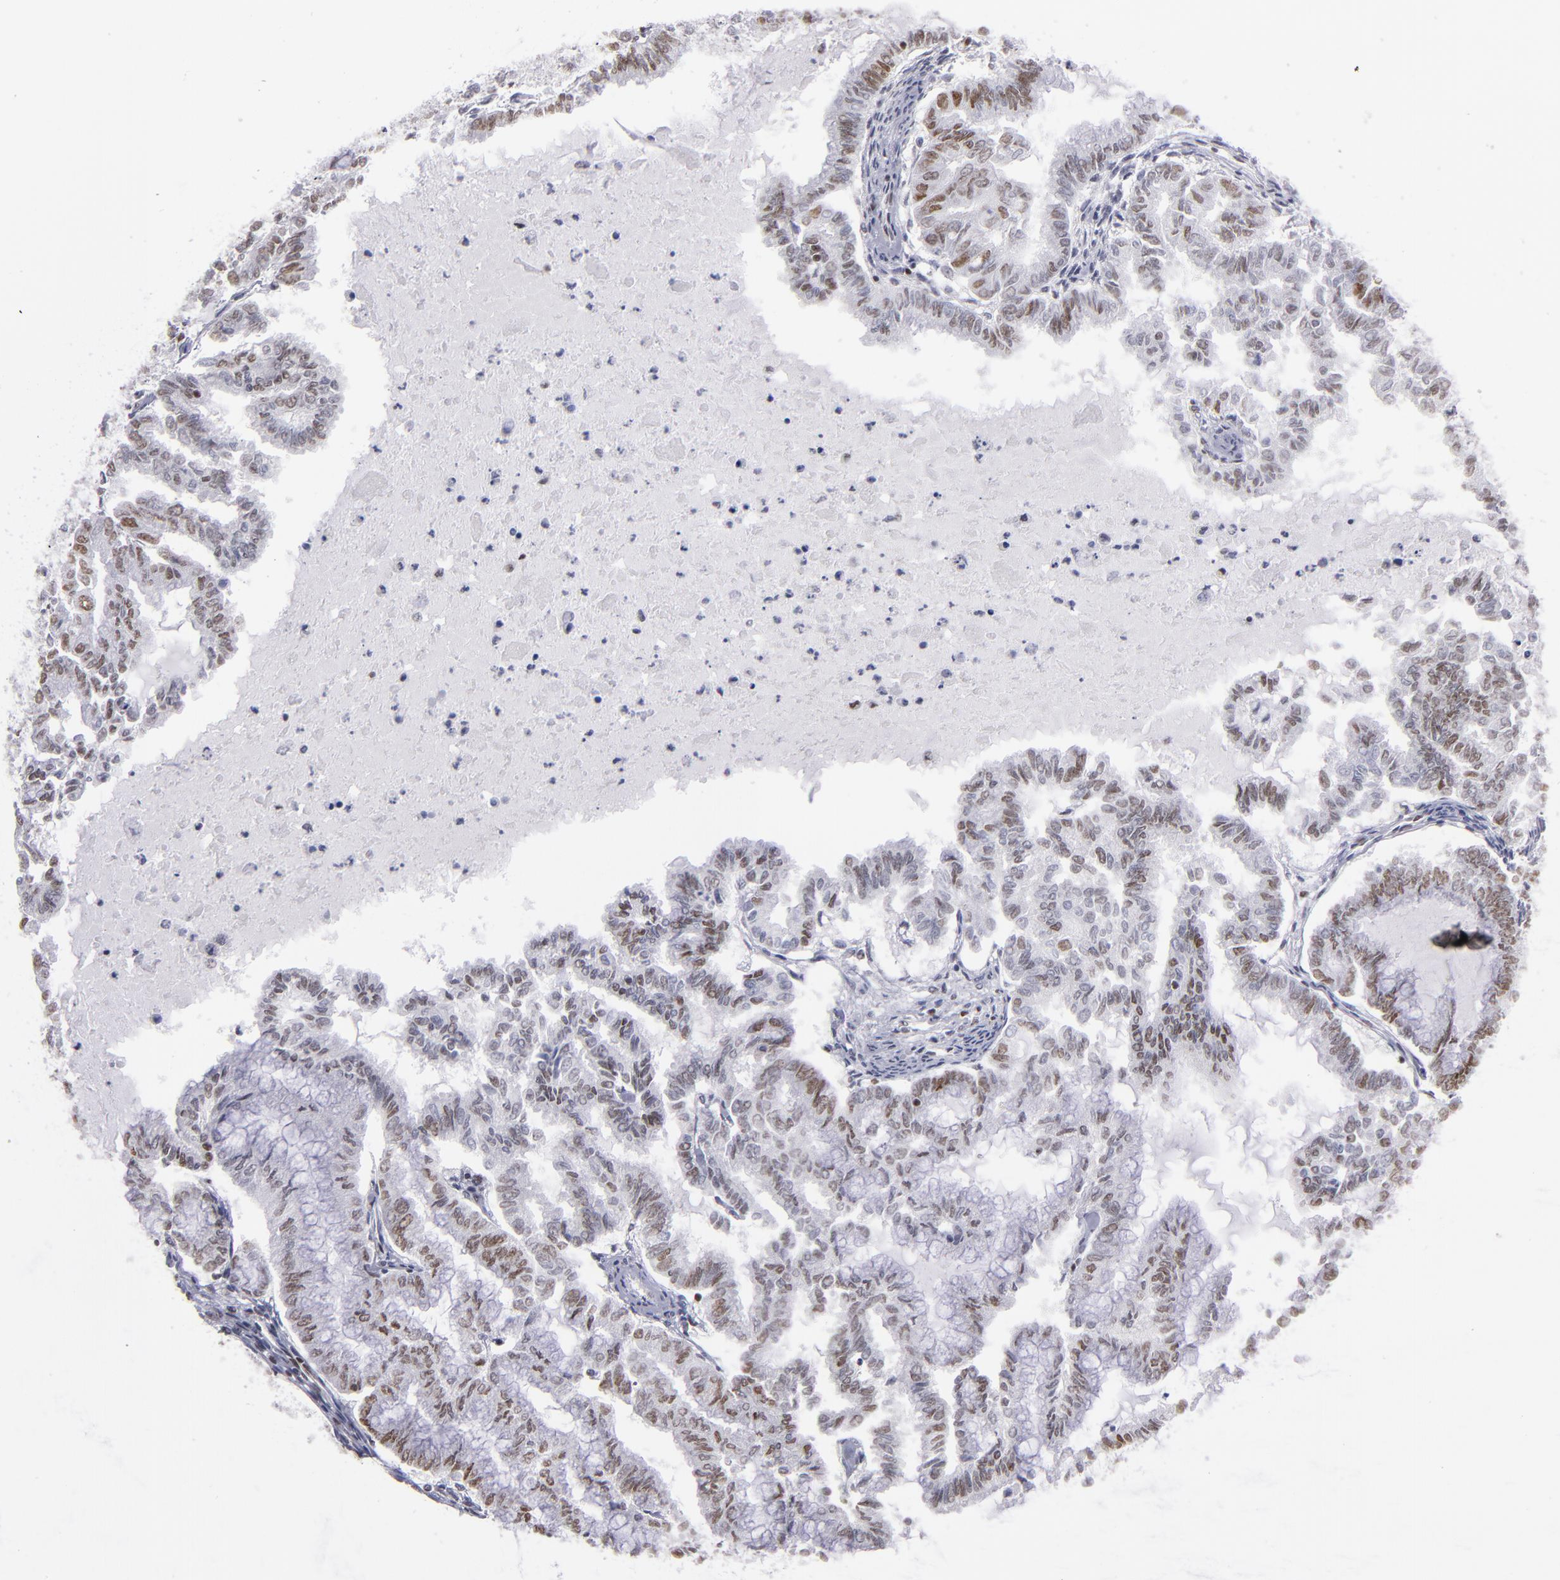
{"staining": {"intensity": "moderate", "quantity": "25%-75%", "location": "nuclear"}, "tissue": "endometrial cancer", "cell_type": "Tumor cells", "image_type": "cancer", "snomed": [{"axis": "morphology", "description": "Adenocarcinoma, NOS"}, {"axis": "topography", "description": "Endometrium"}], "caption": "Moderate nuclear protein staining is present in approximately 25%-75% of tumor cells in endometrial adenocarcinoma.", "gene": "TERF2", "patient": {"sex": "female", "age": 79}}